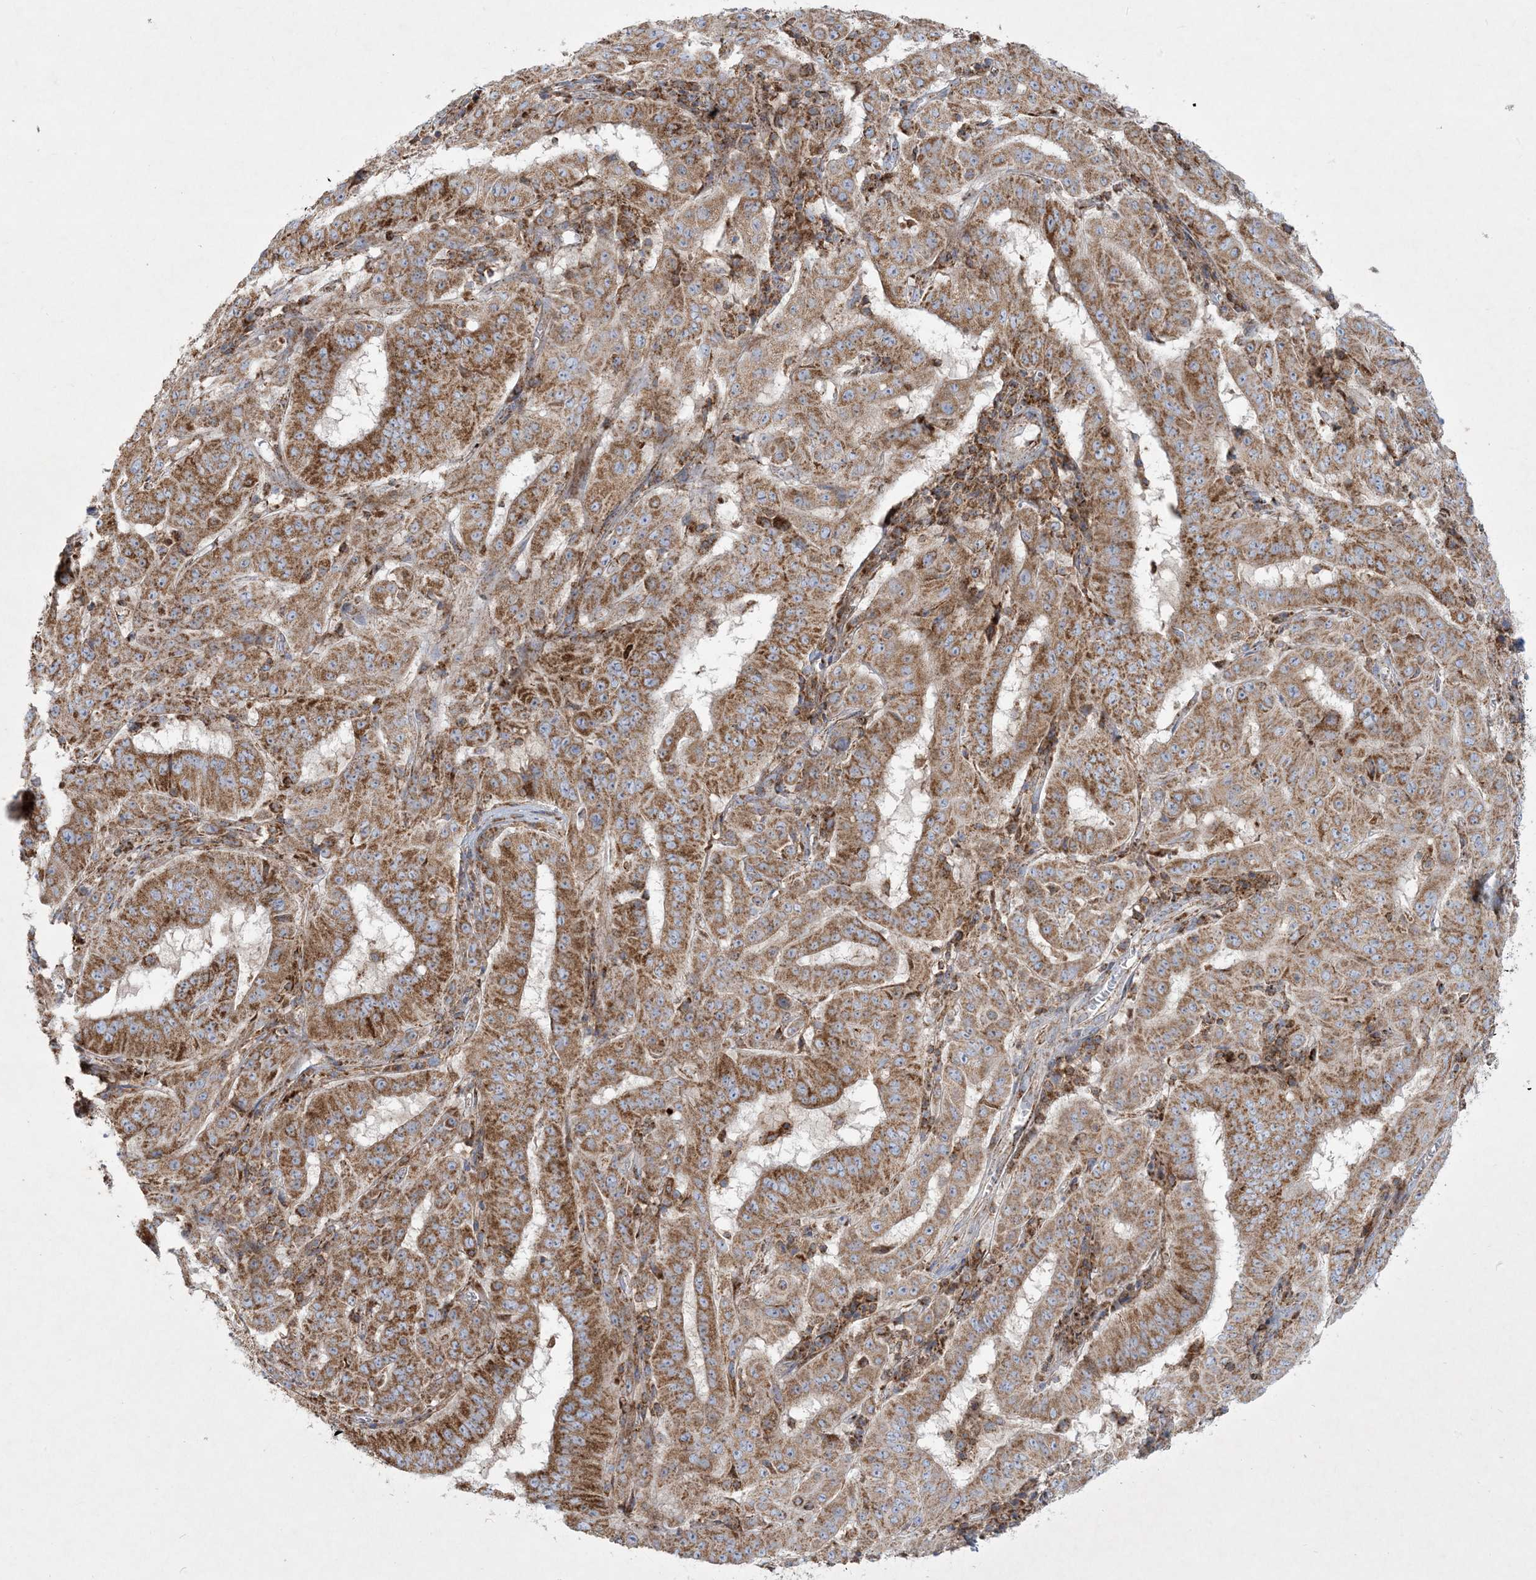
{"staining": {"intensity": "moderate", "quantity": ">75%", "location": "cytoplasmic/membranous"}, "tissue": "pancreatic cancer", "cell_type": "Tumor cells", "image_type": "cancer", "snomed": [{"axis": "morphology", "description": "Adenocarcinoma, NOS"}, {"axis": "topography", "description": "Pancreas"}], "caption": "Adenocarcinoma (pancreatic) stained with DAB IHC reveals medium levels of moderate cytoplasmic/membranous positivity in approximately >75% of tumor cells. Nuclei are stained in blue.", "gene": "BEND4", "patient": {"sex": "male", "age": 63}}